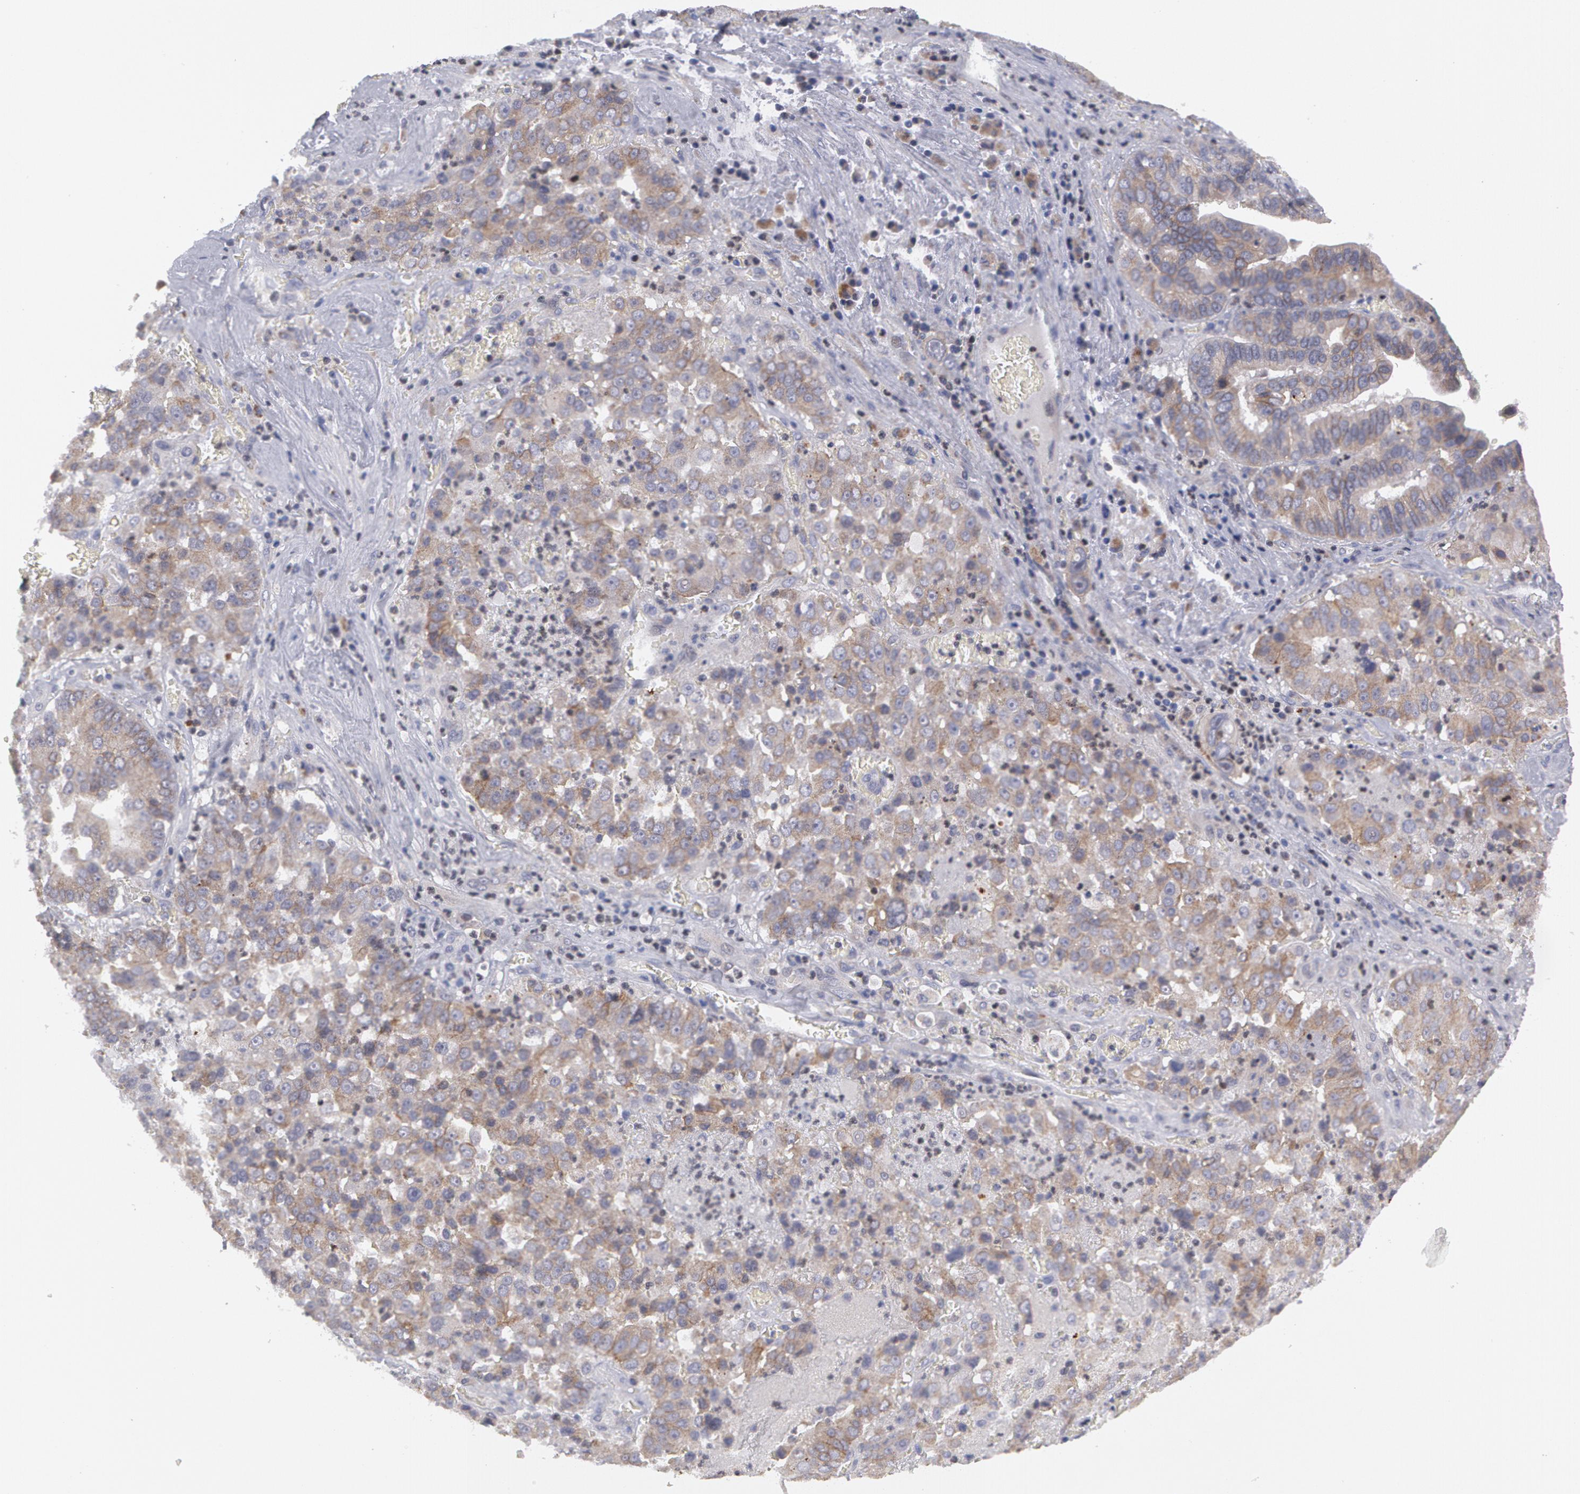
{"staining": {"intensity": "weak", "quantity": "25%-75%", "location": "cytoplasmic/membranous"}, "tissue": "liver cancer", "cell_type": "Tumor cells", "image_type": "cancer", "snomed": [{"axis": "morphology", "description": "Cholangiocarcinoma"}, {"axis": "topography", "description": "Liver"}], "caption": "An image of human cholangiocarcinoma (liver) stained for a protein demonstrates weak cytoplasmic/membranous brown staining in tumor cells. The protein is stained brown, and the nuclei are stained in blue (DAB (3,3'-diaminobenzidine) IHC with brightfield microscopy, high magnification).", "gene": "ERBB2", "patient": {"sex": "female", "age": 79}}